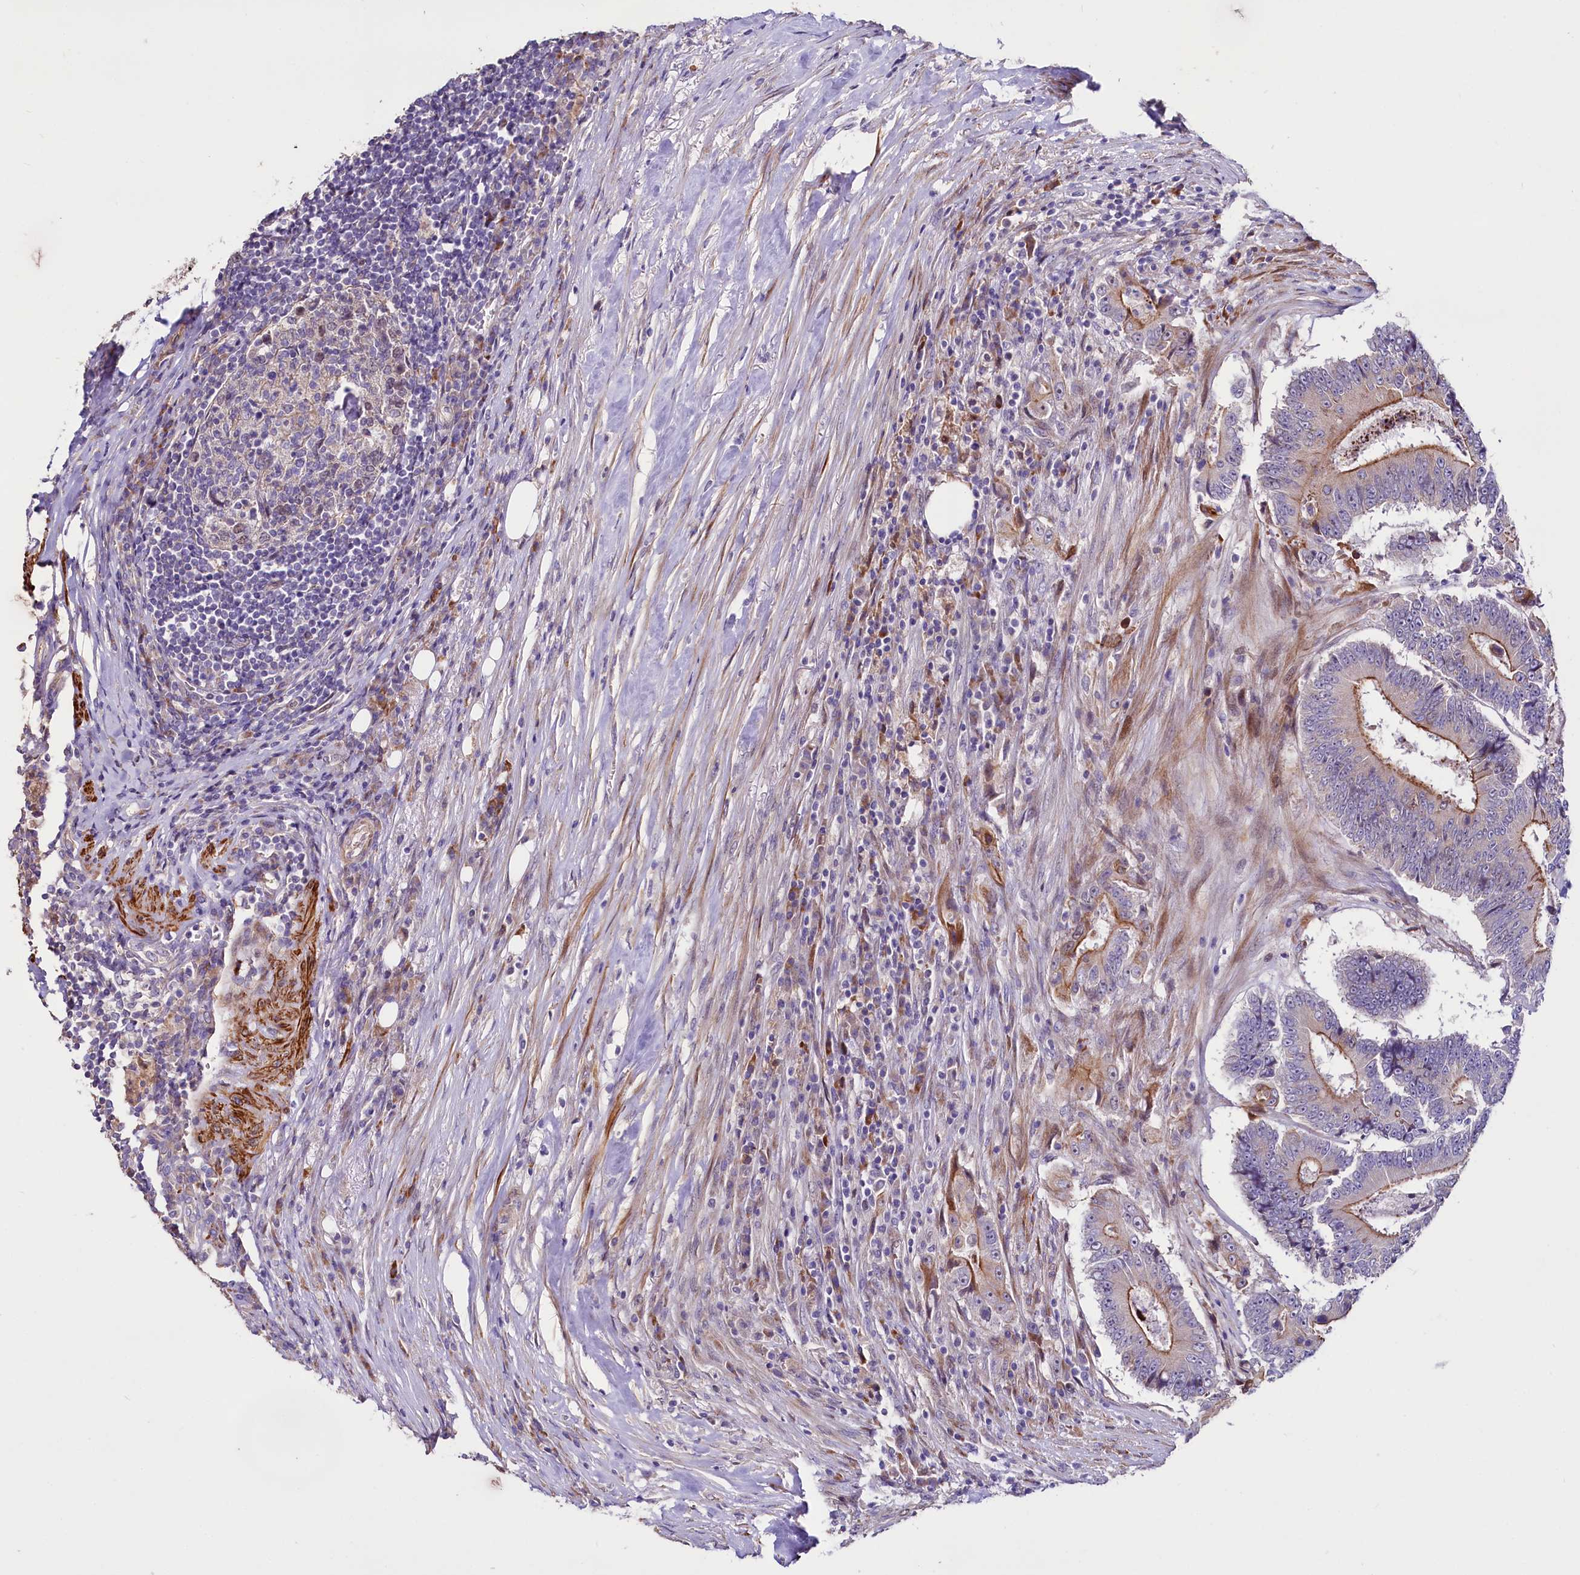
{"staining": {"intensity": "moderate", "quantity": "25%-75%", "location": "cytoplasmic/membranous"}, "tissue": "colorectal cancer", "cell_type": "Tumor cells", "image_type": "cancer", "snomed": [{"axis": "morphology", "description": "Adenocarcinoma, NOS"}, {"axis": "topography", "description": "Colon"}], "caption": "Colorectal cancer (adenocarcinoma) stained for a protein (brown) demonstrates moderate cytoplasmic/membranous positive positivity in about 25%-75% of tumor cells.", "gene": "WNT8A", "patient": {"sex": "male", "age": 83}}